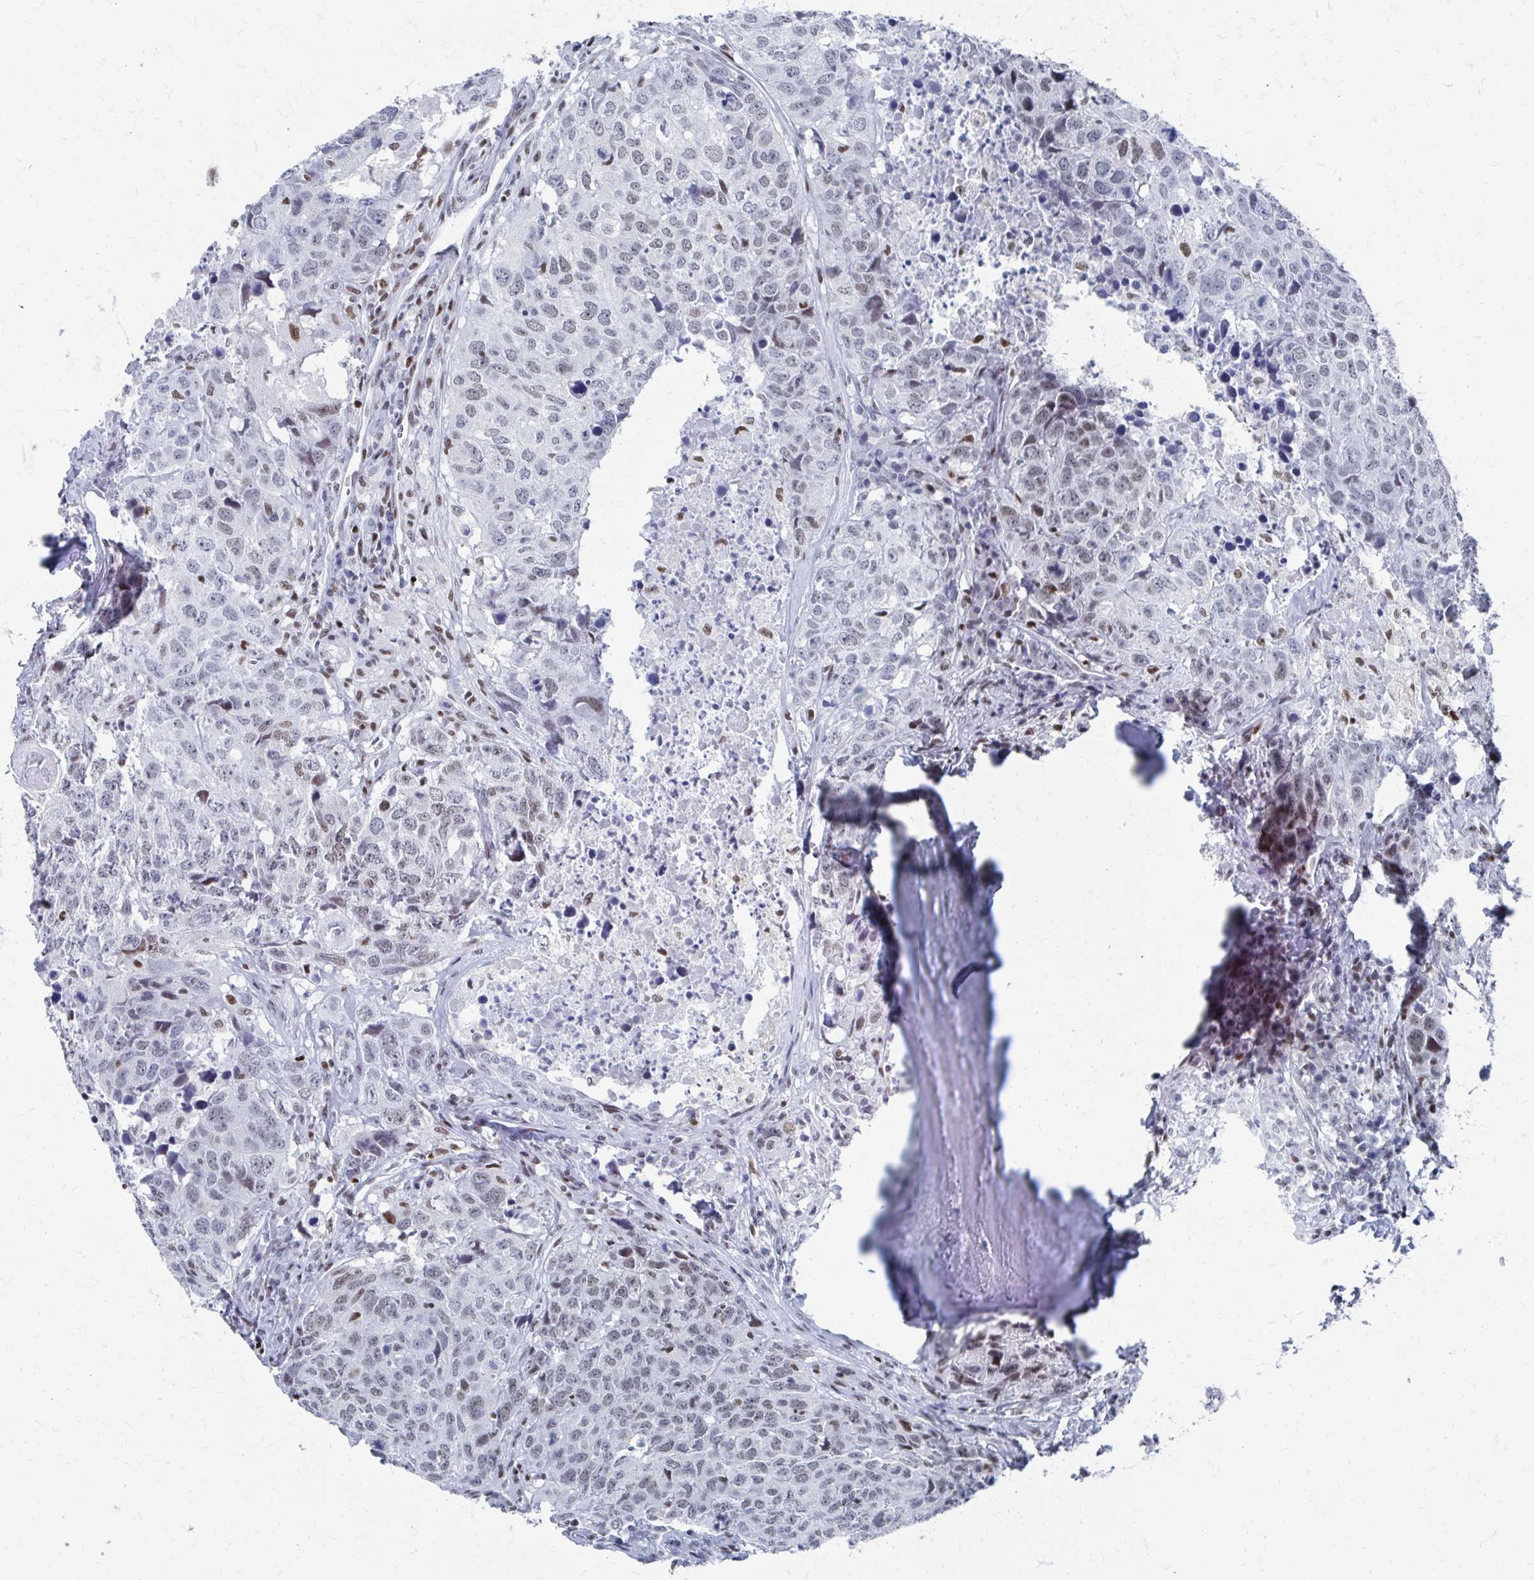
{"staining": {"intensity": "weak", "quantity": "25%-75%", "location": "nuclear"}, "tissue": "head and neck cancer", "cell_type": "Tumor cells", "image_type": "cancer", "snomed": [{"axis": "morphology", "description": "Normal tissue, NOS"}, {"axis": "morphology", "description": "Squamous cell carcinoma, NOS"}, {"axis": "topography", "description": "Skeletal muscle"}, {"axis": "topography", "description": "Vascular tissue"}, {"axis": "topography", "description": "Peripheral nerve tissue"}, {"axis": "topography", "description": "Head-Neck"}], "caption": "A brown stain shows weak nuclear expression of a protein in head and neck squamous cell carcinoma tumor cells.", "gene": "CDIN1", "patient": {"sex": "male", "age": 66}}